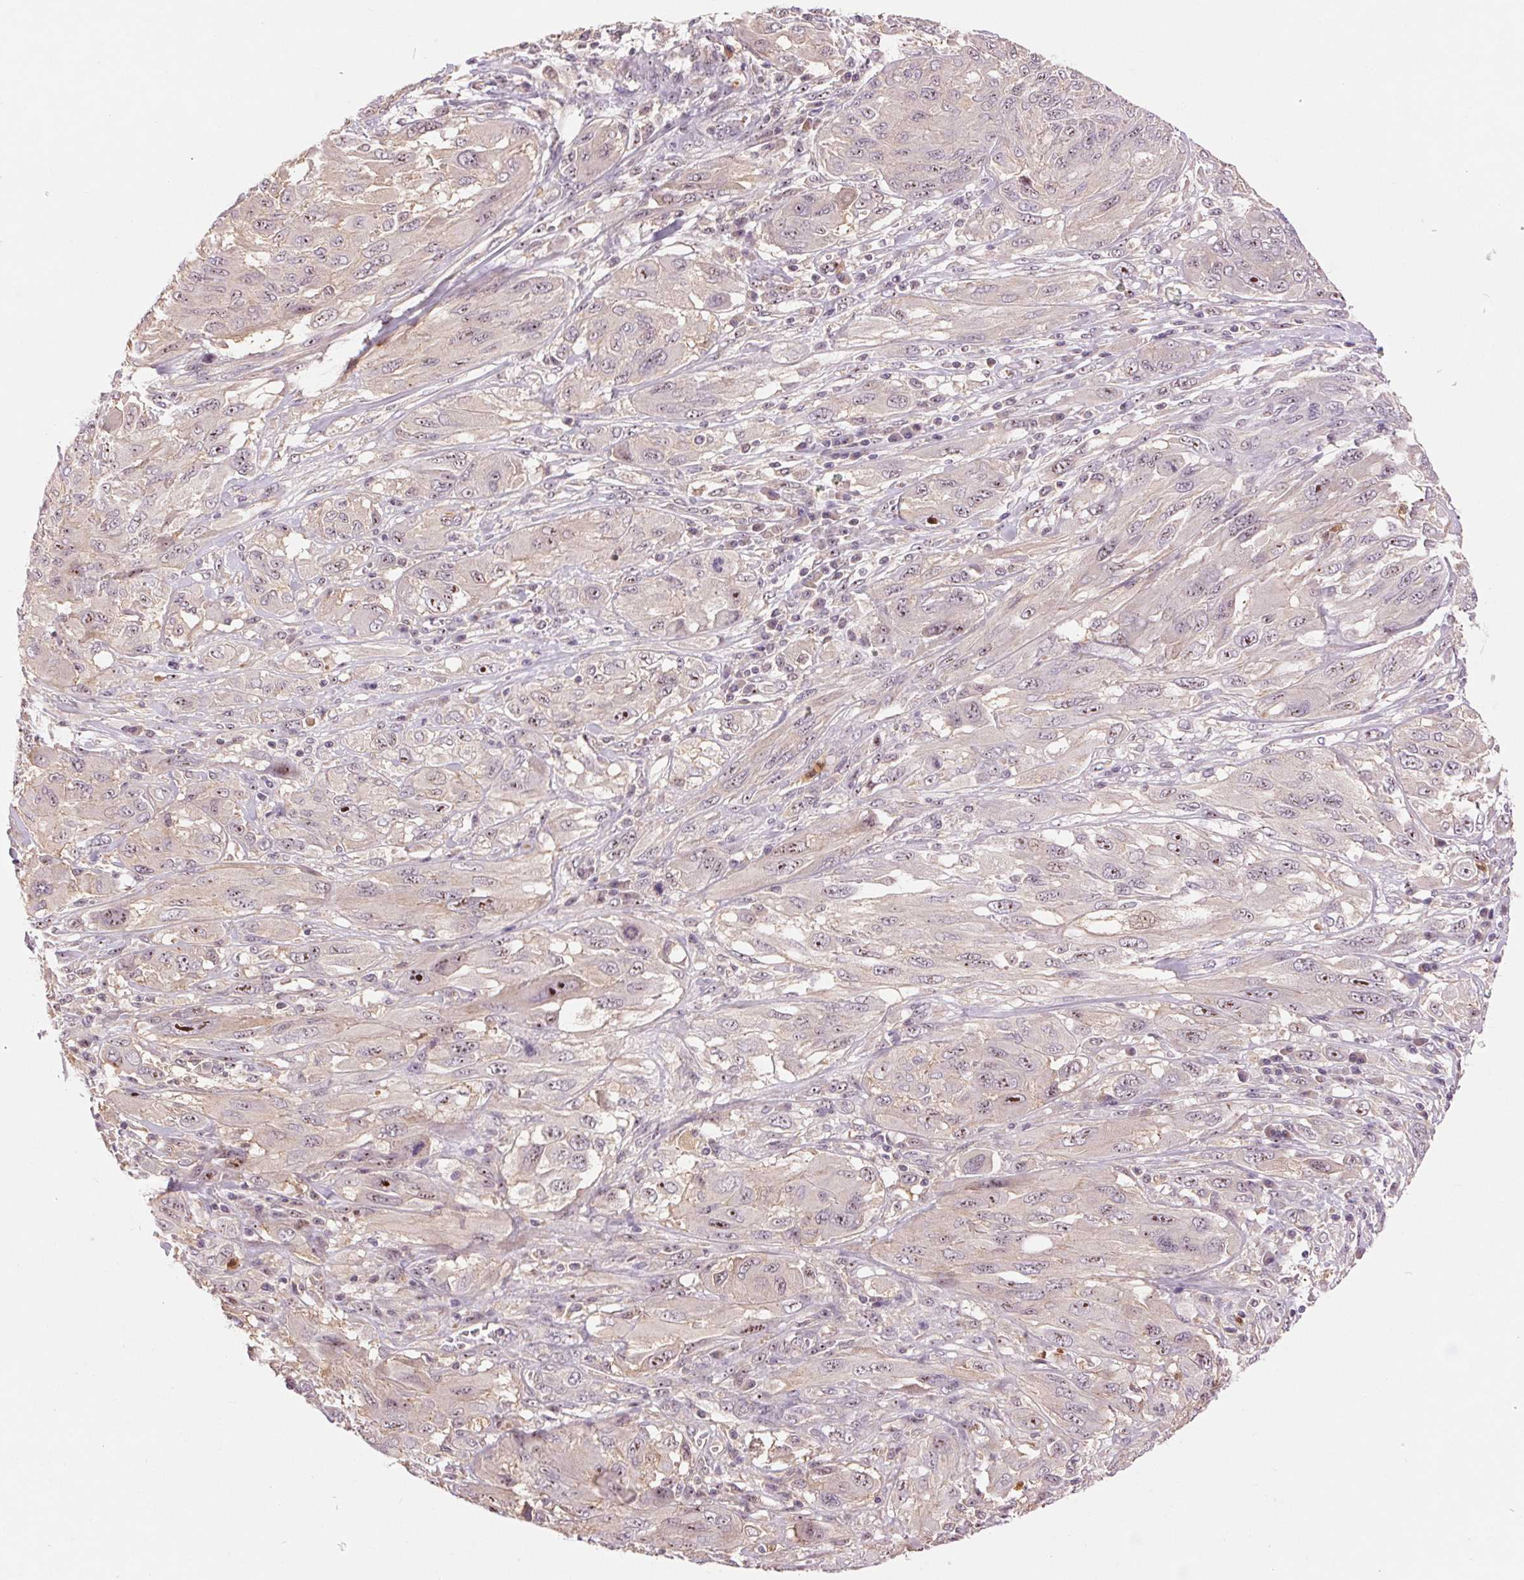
{"staining": {"intensity": "moderate", "quantity": "<25%", "location": "nuclear"}, "tissue": "melanoma", "cell_type": "Tumor cells", "image_type": "cancer", "snomed": [{"axis": "morphology", "description": "Malignant melanoma, NOS"}, {"axis": "topography", "description": "Skin"}], "caption": "Human malignant melanoma stained with a protein marker shows moderate staining in tumor cells.", "gene": "RANBP3L", "patient": {"sex": "female", "age": 91}}